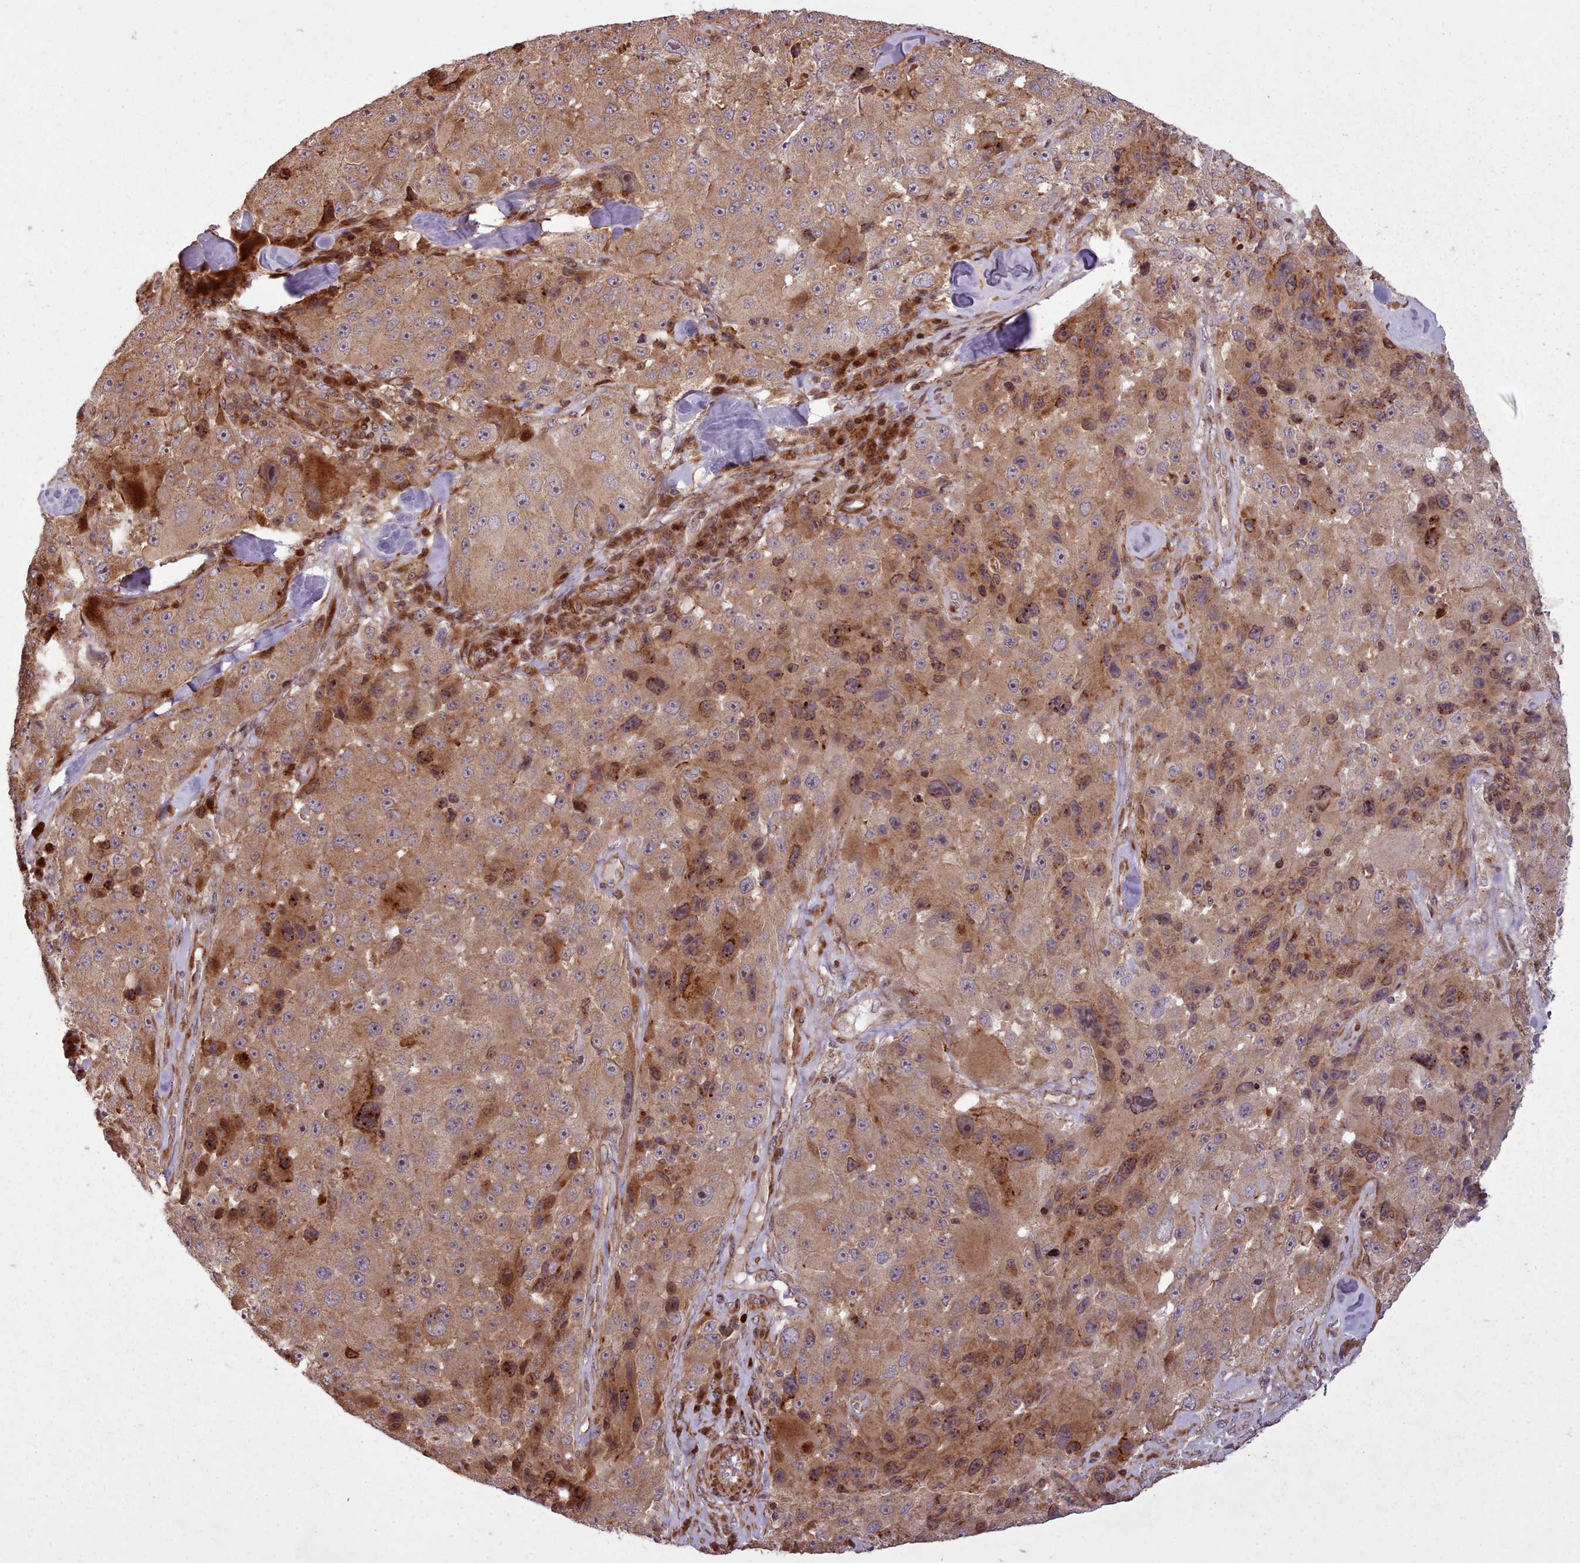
{"staining": {"intensity": "moderate", "quantity": ">75%", "location": "cytoplasmic/membranous,nuclear"}, "tissue": "melanoma", "cell_type": "Tumor cells", "image_type": "cancer", "snomed": [{"axis": "morphology", "description": "Malignant melanoma, Metastatic site"}, {"axis": "topography", "description": "Lymph node"}], "caption": "The photomicrograph demonstrates a brown stain indicating the presence of a protein in the cytoplasmic/membranous and nuclear of tumor cells in malignant melanoma (metastatic site). Immunohistochemistry stains the protein of interest in brown and the nuclei are stained blue.", "gene": "NLRP7", "patient": {"sex": "male", "age": 62}}